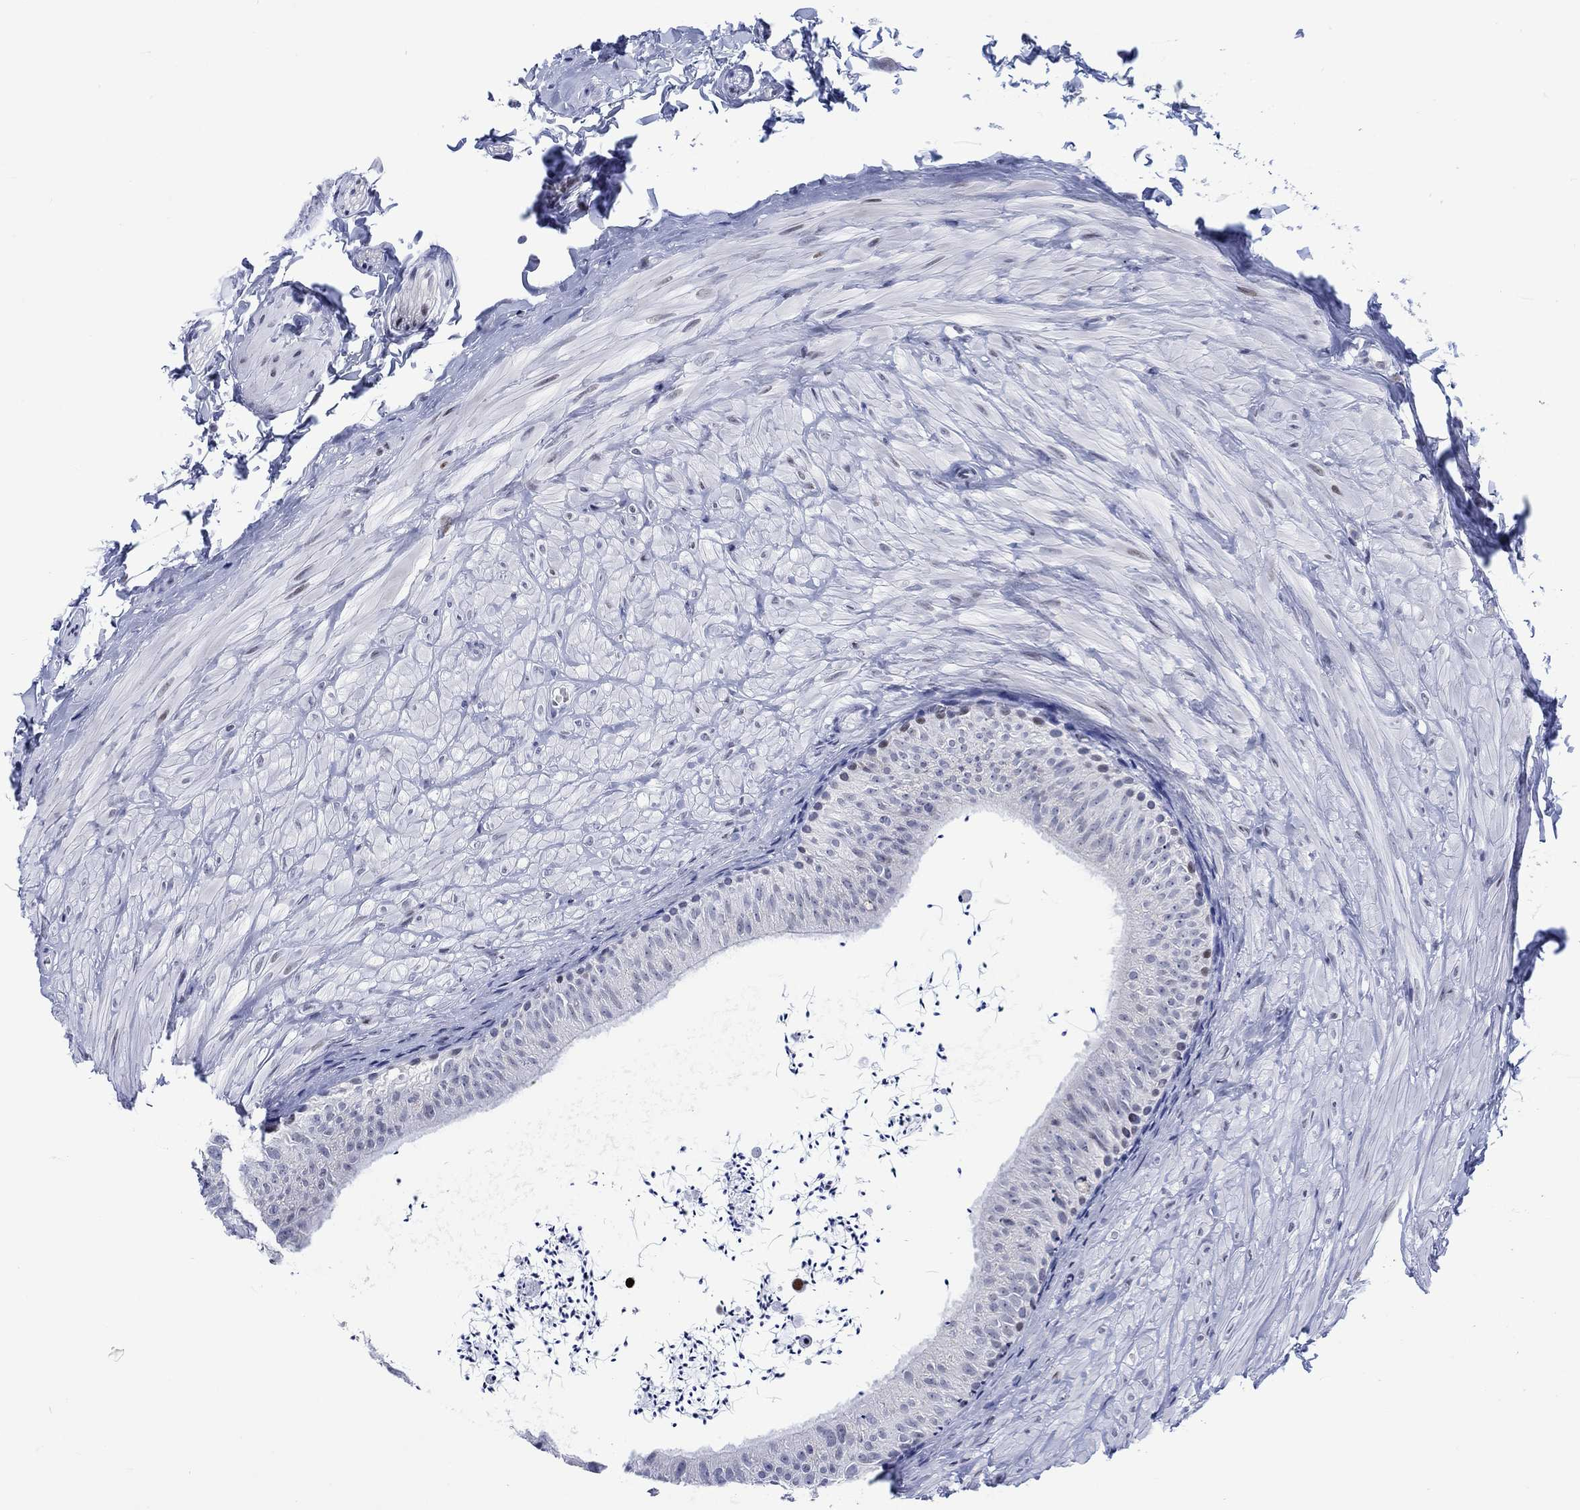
{"staining": {"intensity": "moderate", "quantity": "<25%", "location": "nuclear"}, "tissue": "epididymis", "cell_type": "Glandular cells", "image_type": "normal", "snomed": [{"axis": "morphology", "description": "Normal tissue, NOS"}, {"axis": "topography", "description": "Epididymis"}], "caption": "DAB immunohistochemical staining of unremarkable epididymis exhibits moderate nuclear protein positivity in approximately <25% of glandular cells.", "gene": "CDCA2", "patient": {"sex": "male", "age": 32}}